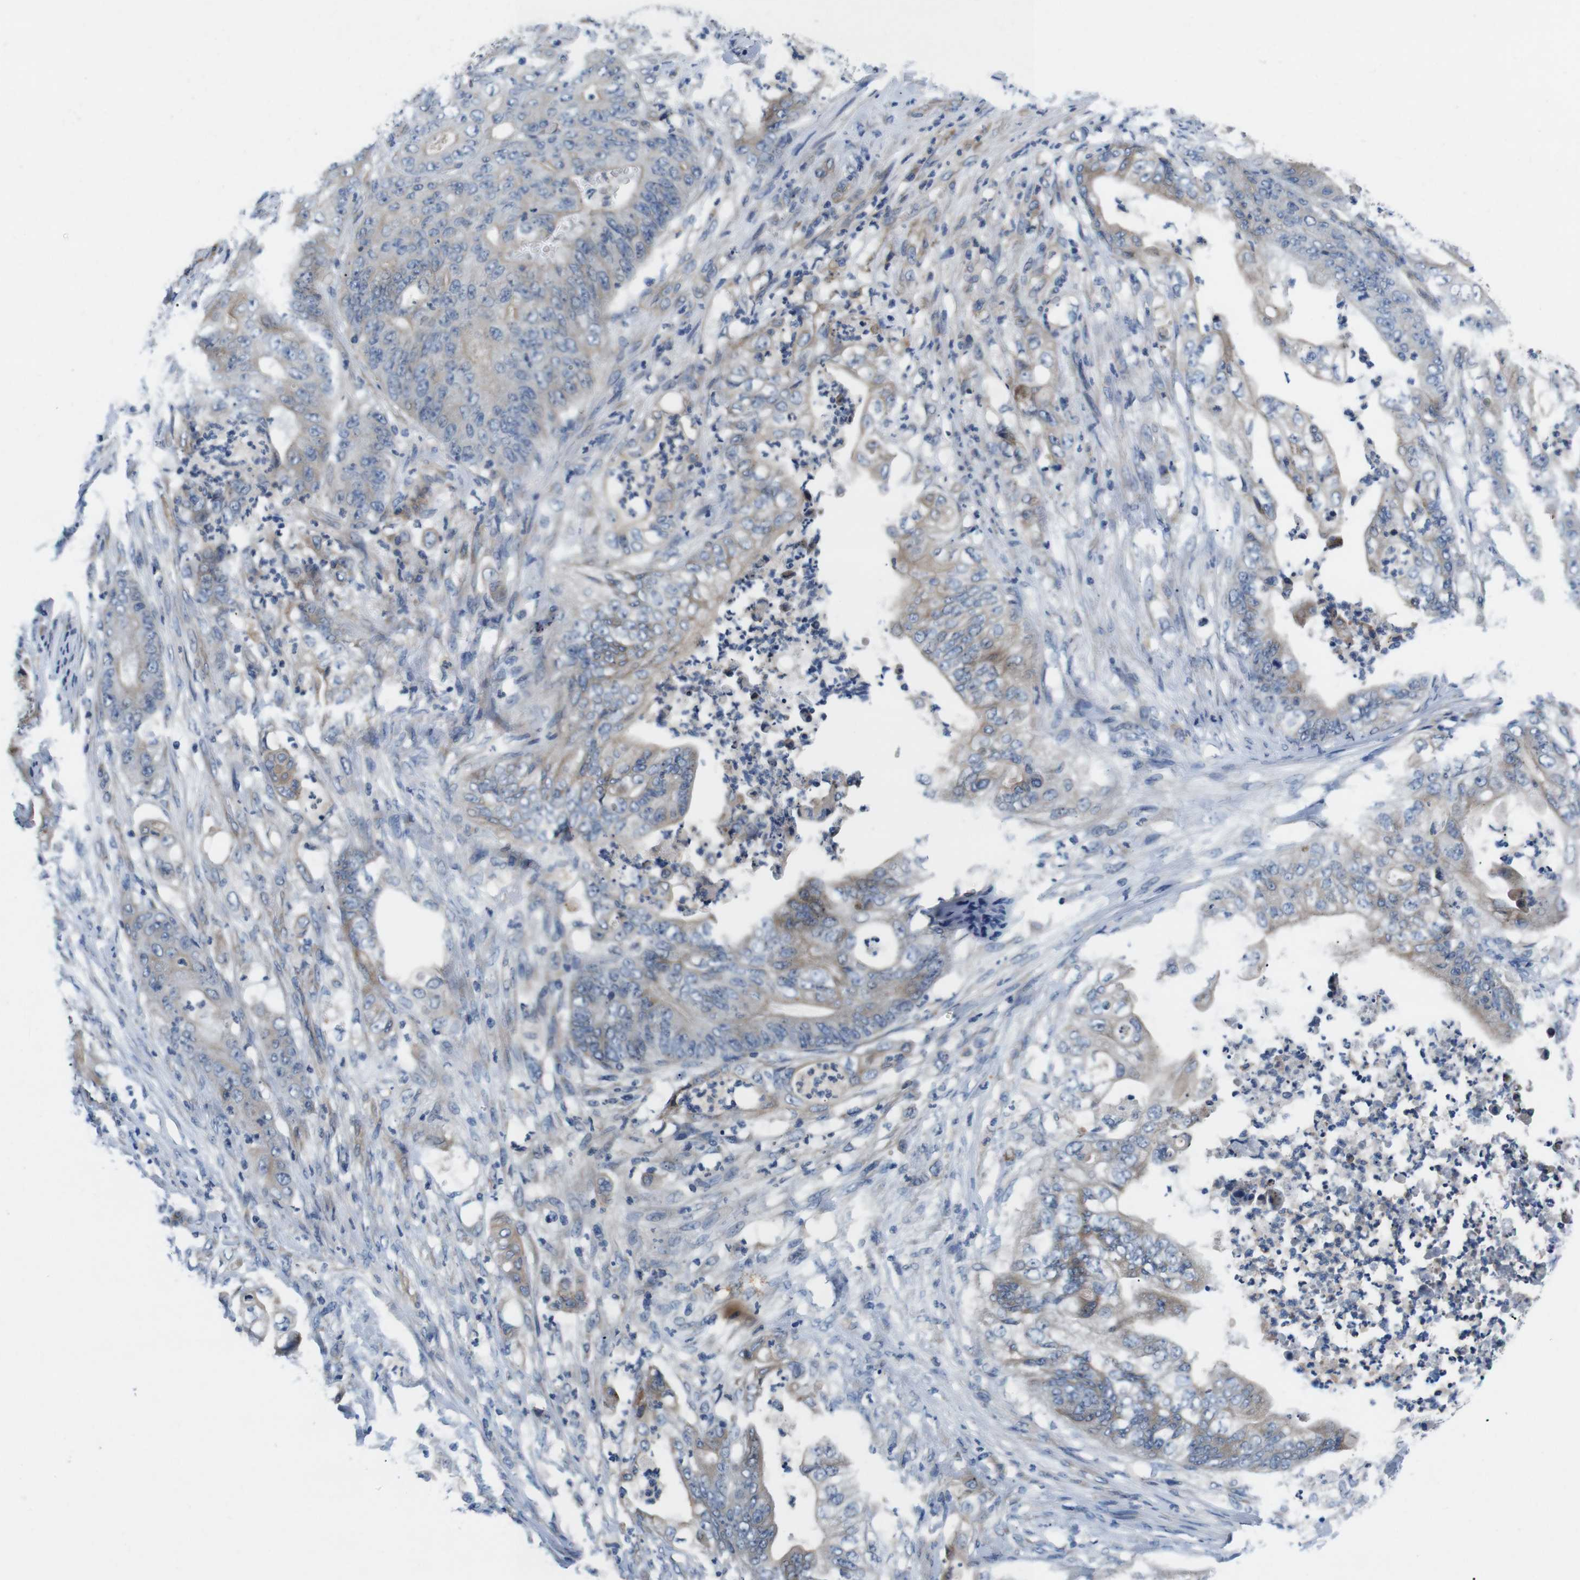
{"staining": {"intensity": "moderate", "quantity": "25%-75%", "location": "cytoplasmic/membranous"}, "tissue": "stomach cancer", "cell_type": "Tumor cells", "image_type": "cancer", "snomed": [{"axis": "morphology", "description": "Adenocarcinoma, NOS"}, {"axis": "topography", "description": "Stomach"}], "caption": "Stomach adenocarcinoma stained with a protein marker reveals moderate staining in tumor cells.", "gene": "JAK1", "patient": {"sex": "female", "age": 73}}